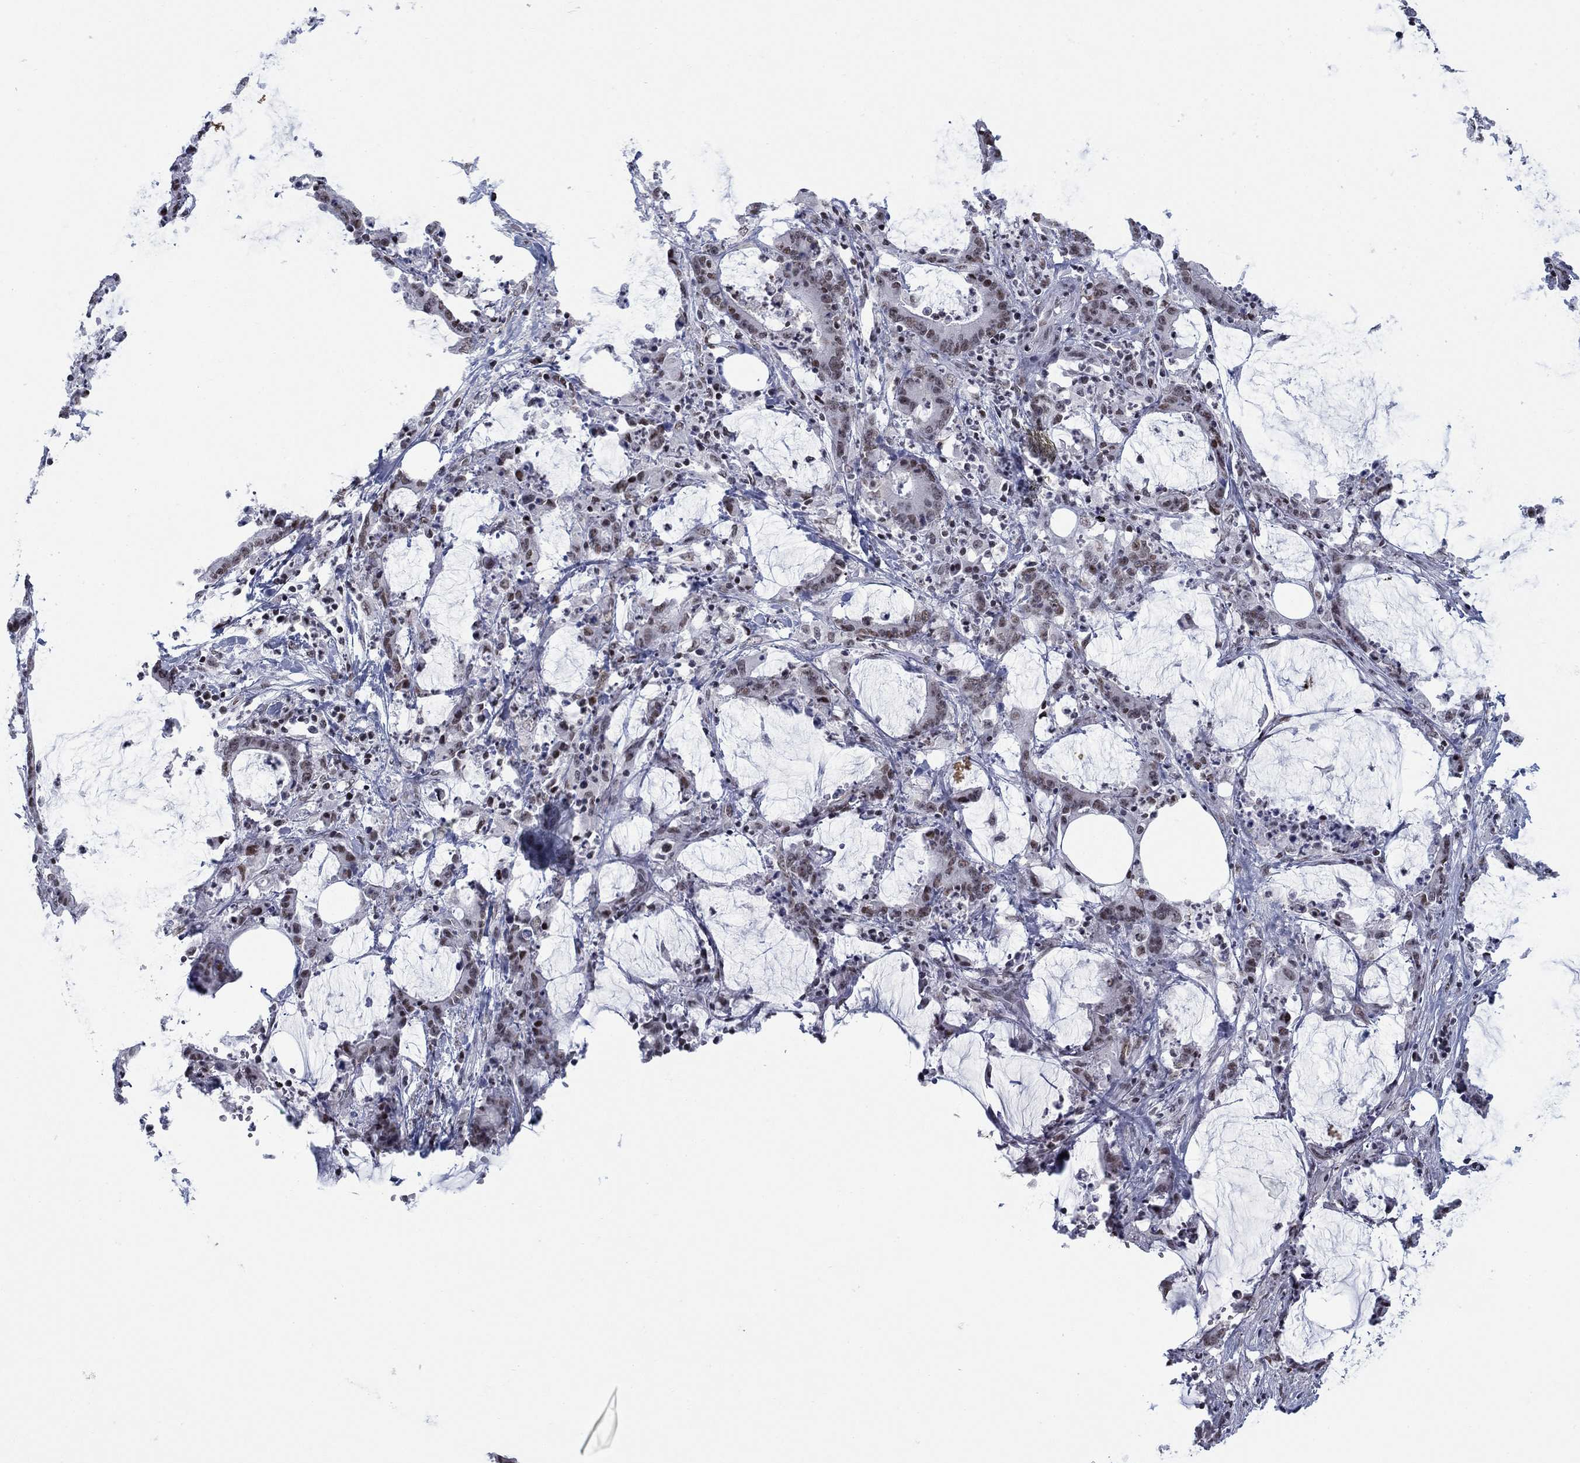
{"staining": {"intensity": "weak", "quantity": "<25%", "location": "nuclear"}, "tissue": "stomach cancer", "cell_type": "Tumor cells", "image_type": "cancer", "snomed": [{"axis": "morphology", "description": "Adenocarcinoma, NOS"}, {"axis": "topography", "description": "Stomach, upper"}], "caption": "An immunohistochemistry photomicrograph of stomach adenocarcinoma is shown. There is no staining in tumor cells of stomach adenocarcinoma.", "gene": "NPAS3", "patient": {"sex": "male", "age": 68}}